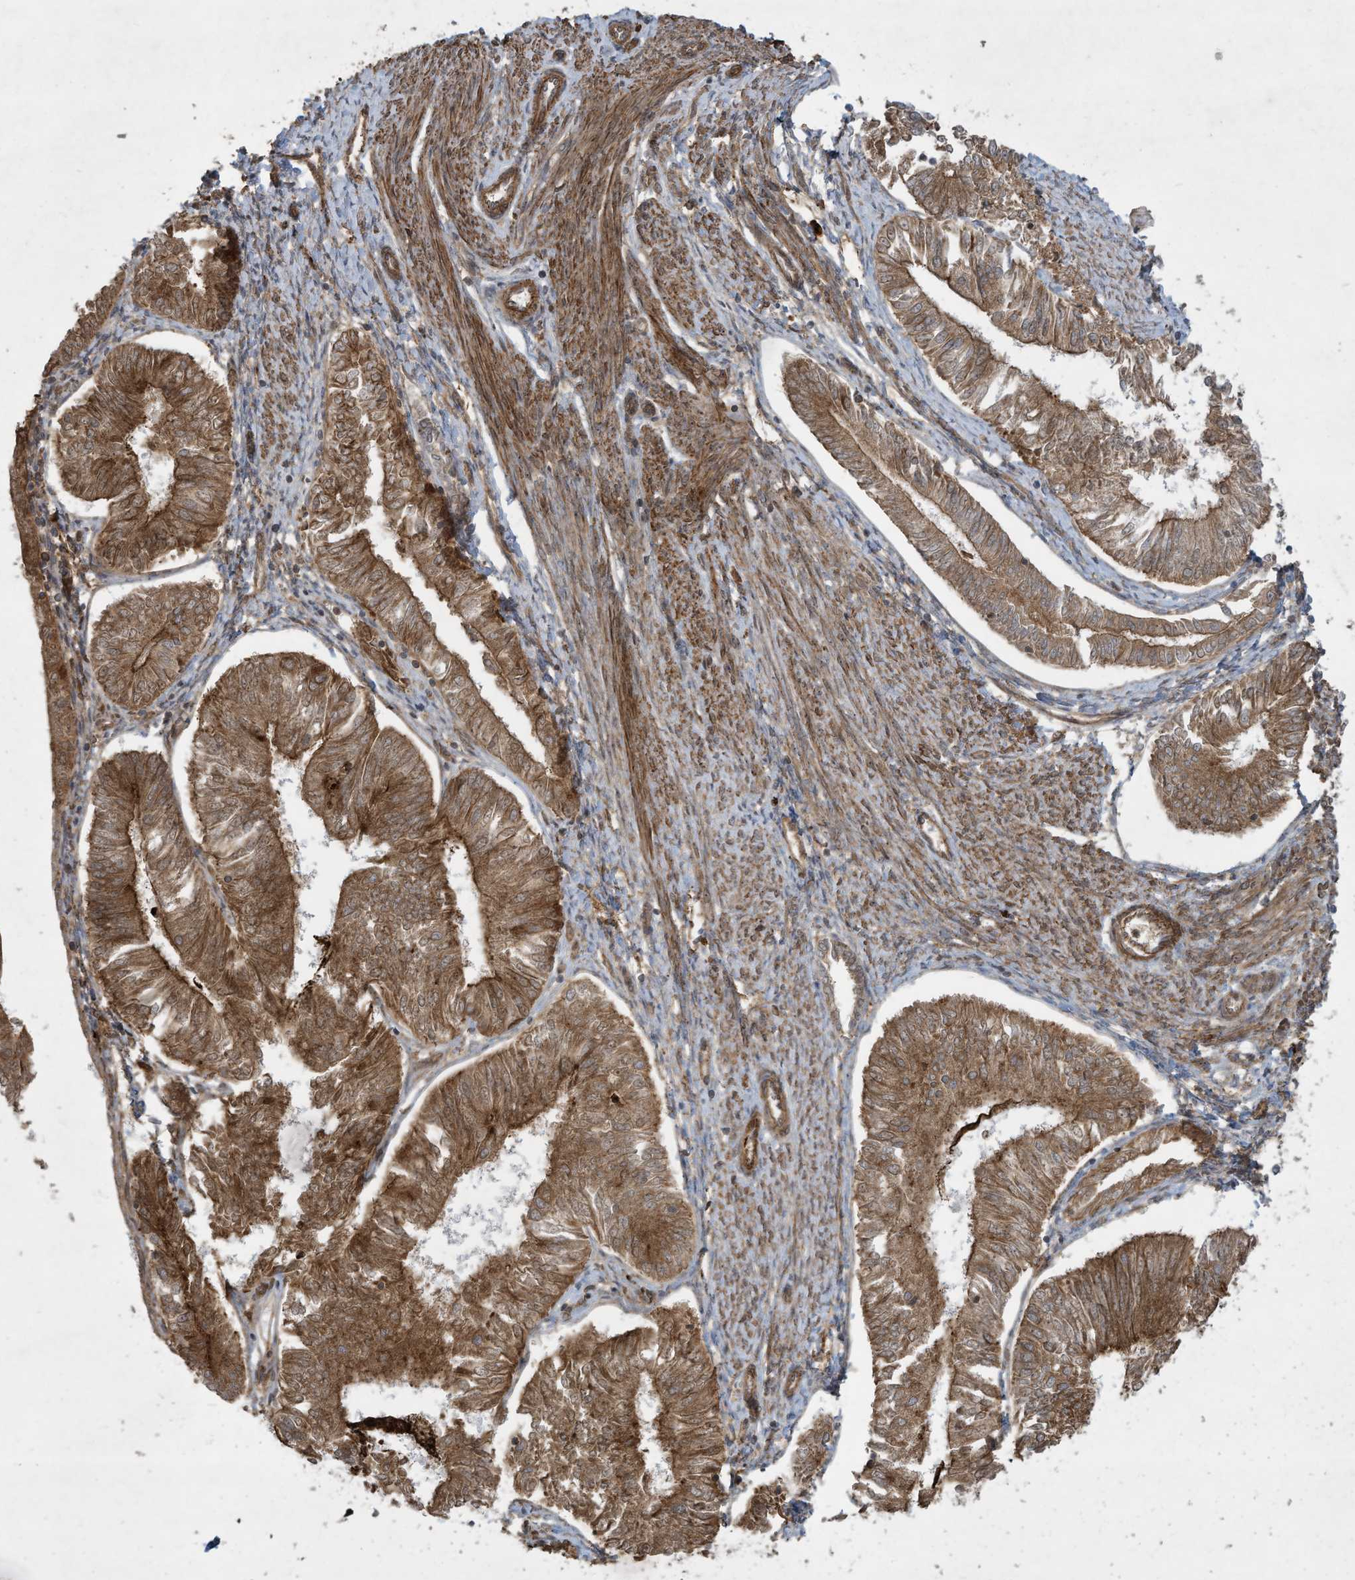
{"staining": {"intensity": "strong", "quantity": ">75%", "location": "cytoplasmic/membranous"}, "tissue": "endometrial cancer", "cell_type": "Tumor cells", "image_type": "cancer", "snomed": [{"axis": "morphology", "description": "Adenocarcinoma, NOS"}, {"axis": "topography", "description": "Endometrium"}], "caption": "Endometrial cancer (adenocarcinoma) tissue exhibits strong cytoplasmic/membranous expression in about >75% of tumor cells", "gene": "DDIT4", "patient": {"sex": "female", "age": 58}}